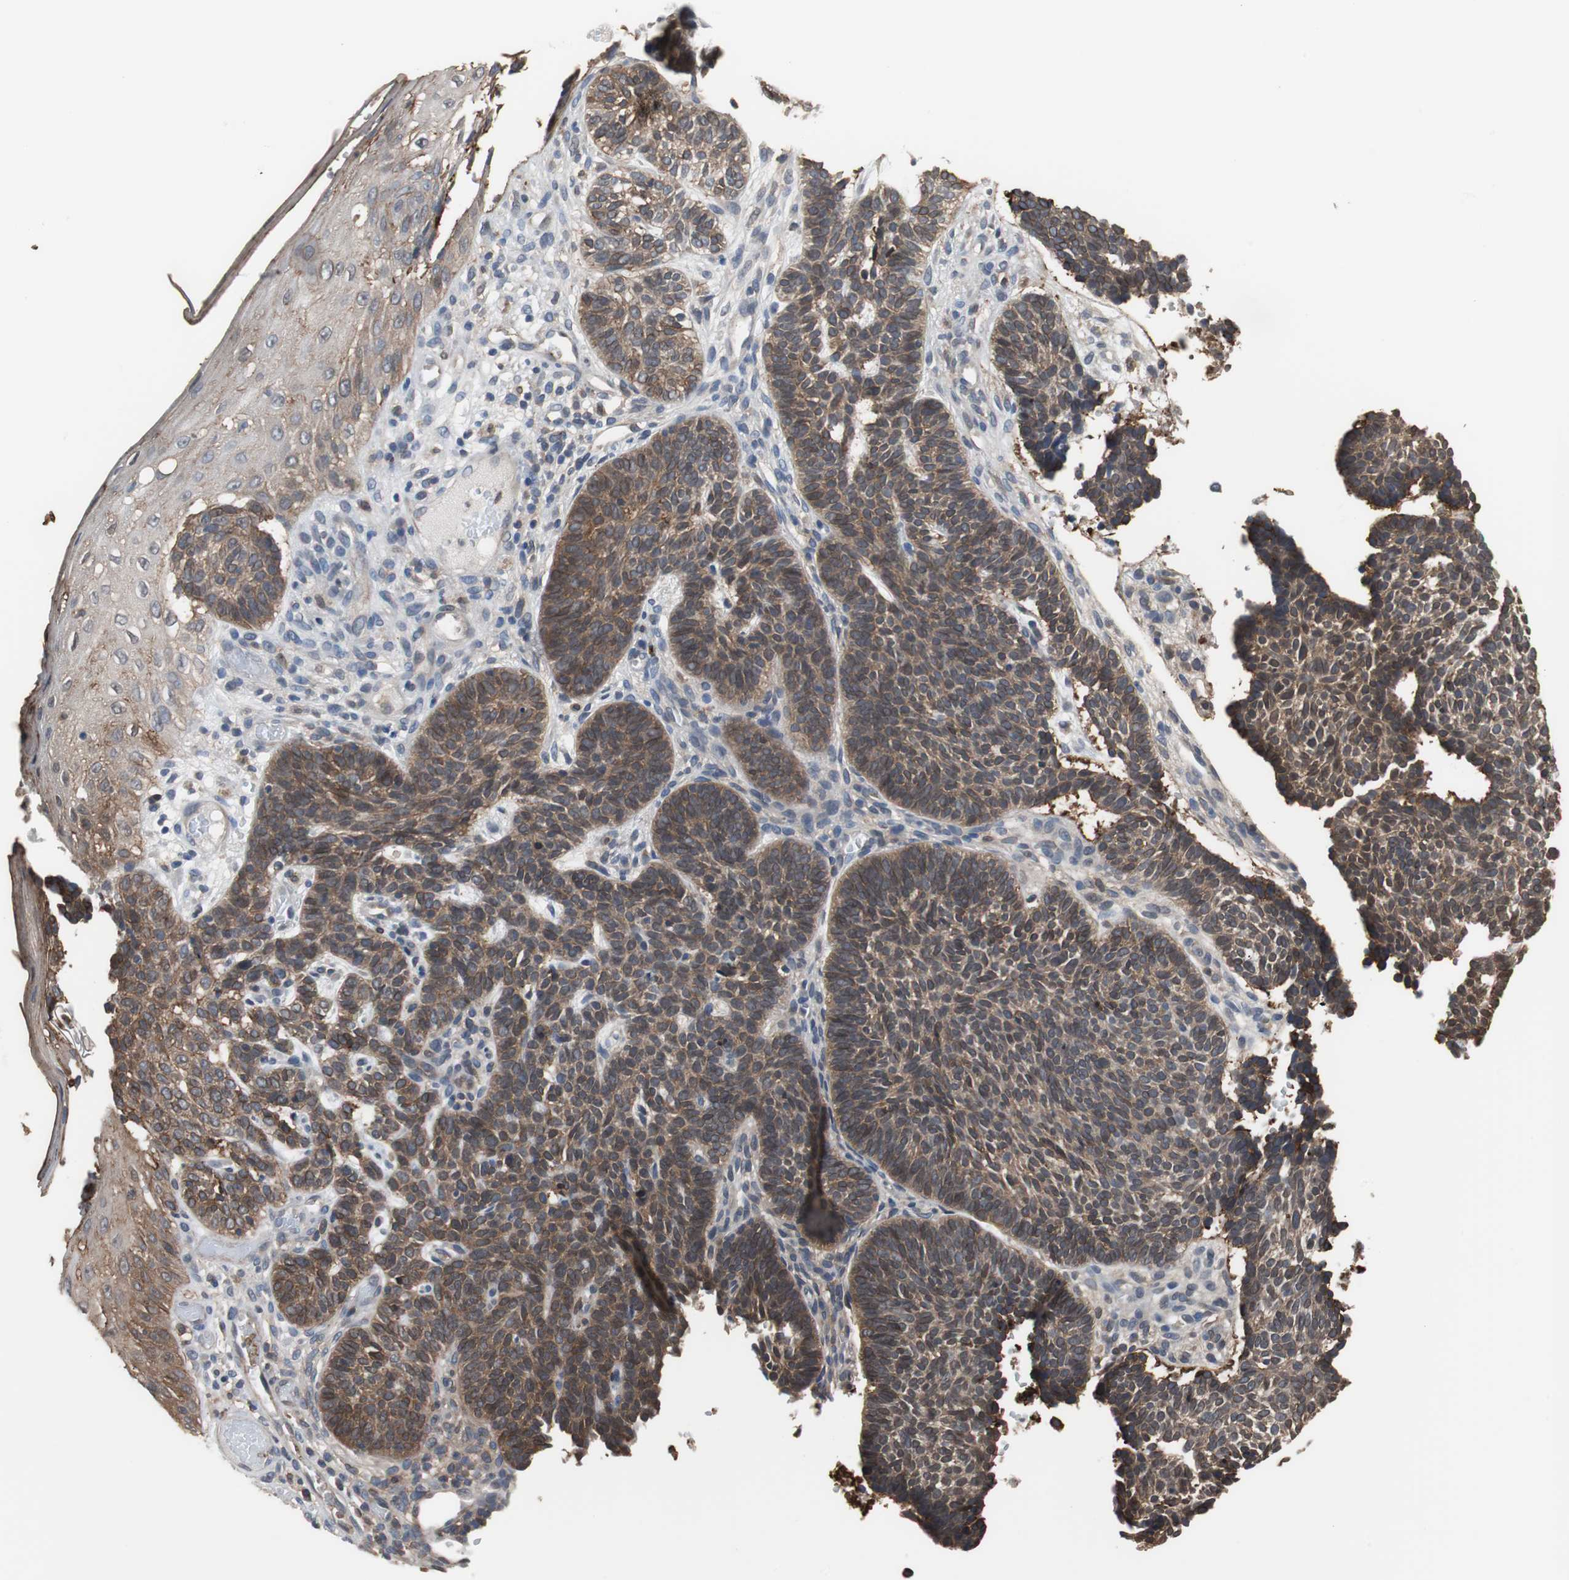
{"staining": {"intensity": "moderate", "quantity": ">75%", "location": "cytoplasmic/membranous"}, "tissue": "skin cancer", "cell_type": "Tumor cells", "image_type": "cancer", "snomed": [{"axis": "morphology", "description": "Normal tissue, NOS"}, {"axis": "morphology", "description": "Basal cell carcinoma"}, {"axis": "topography", "description": "Skin"}], "caption": "Brown immunohistochemical staining in basal cell carcinoma (skin) demonstrates moderate cytoplasmic/membranous staining in about >75% of tumor cells.", "gene": "ANXA4", "patient": {"sex": "male", "age": 87}}